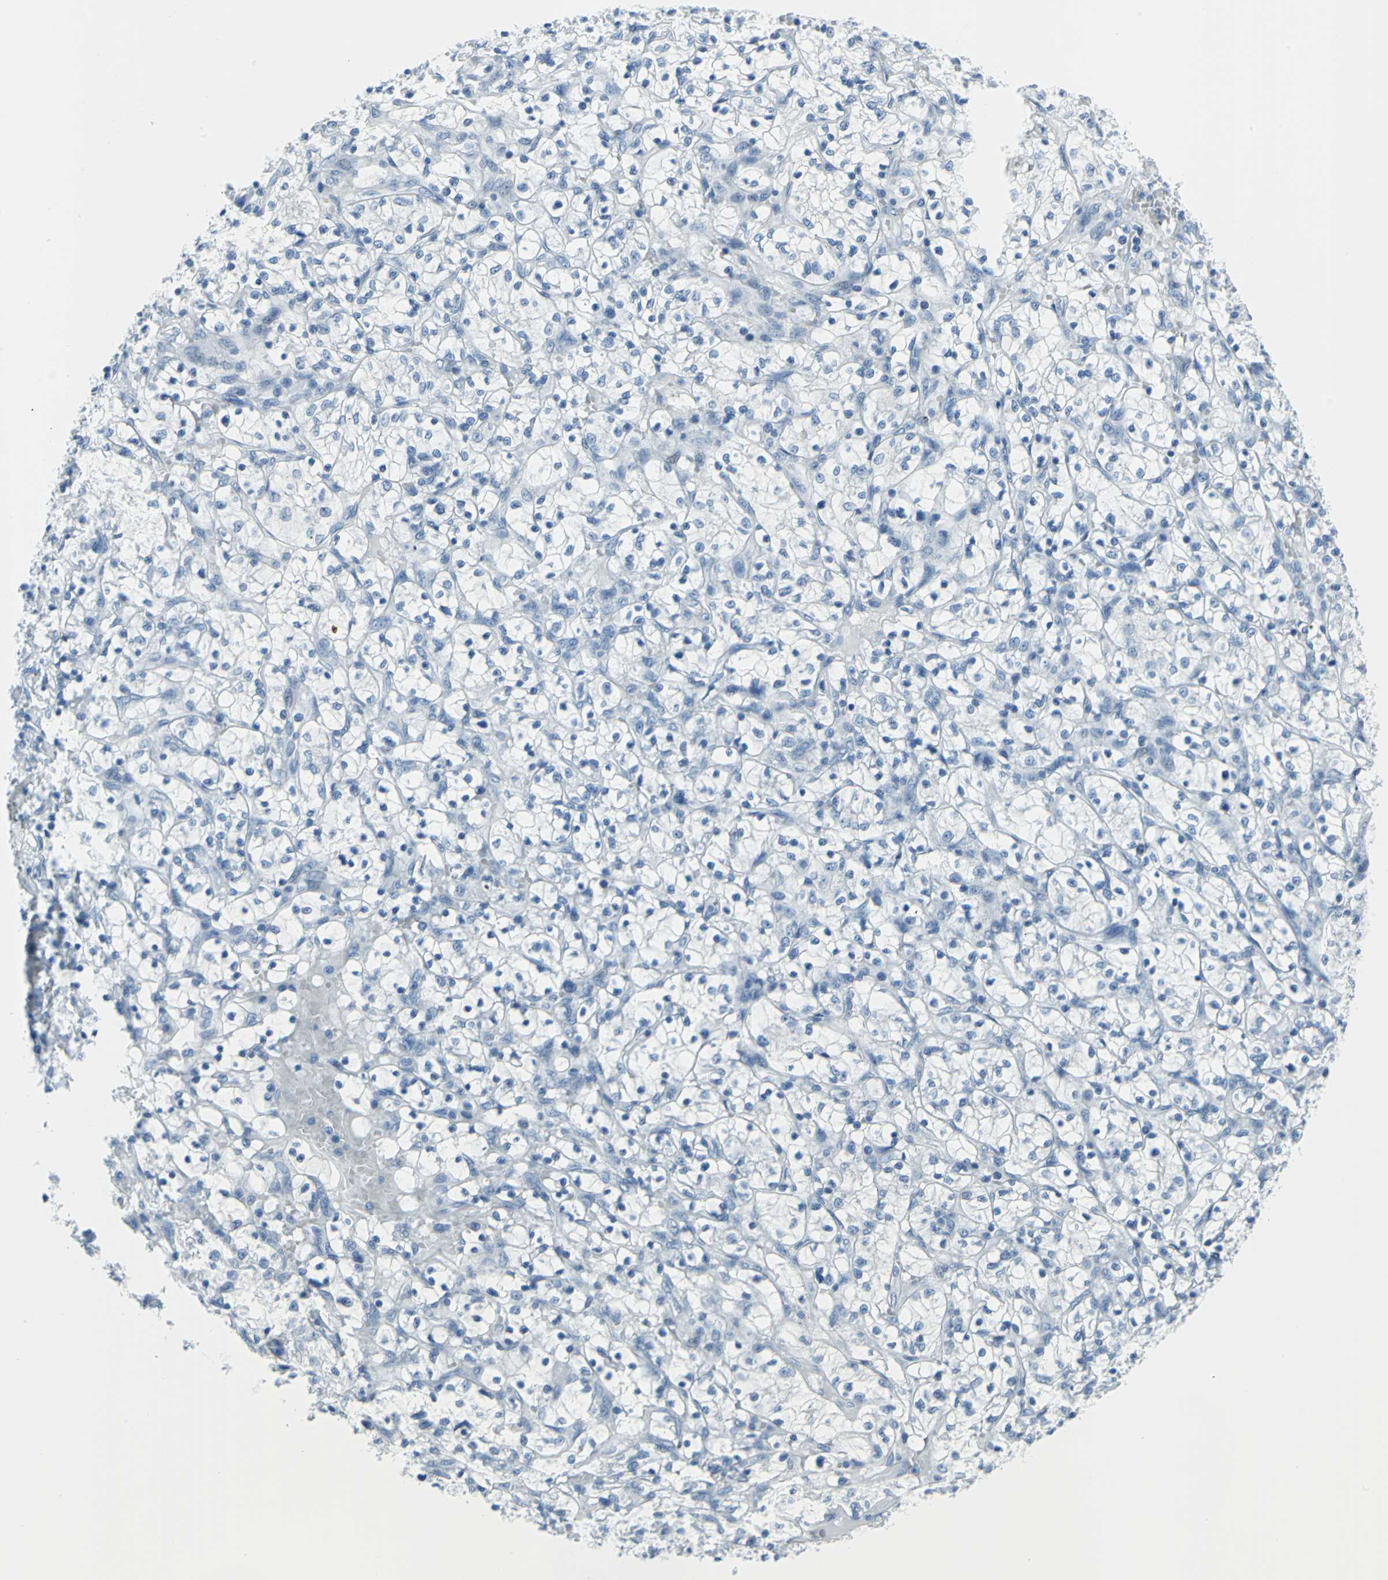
{"staining": {"intensity": "negative", "quantity": "none", "location": "none"}, "tissue": "renal cancer", "cell_type": "Tumor cells", "image_type": "cancer", "snomed": [{"axis": "morphology", "description": "Adenocarcinoma, NOS"}, {"axis": "topography", "description": "Kidney"}], "caption": "Immunohistochemistry of human renal adenocarcinoma reveals no staining in tumor cells.", "gene": "DNAI2", "patient": {"sex": "female", "age": 69}}